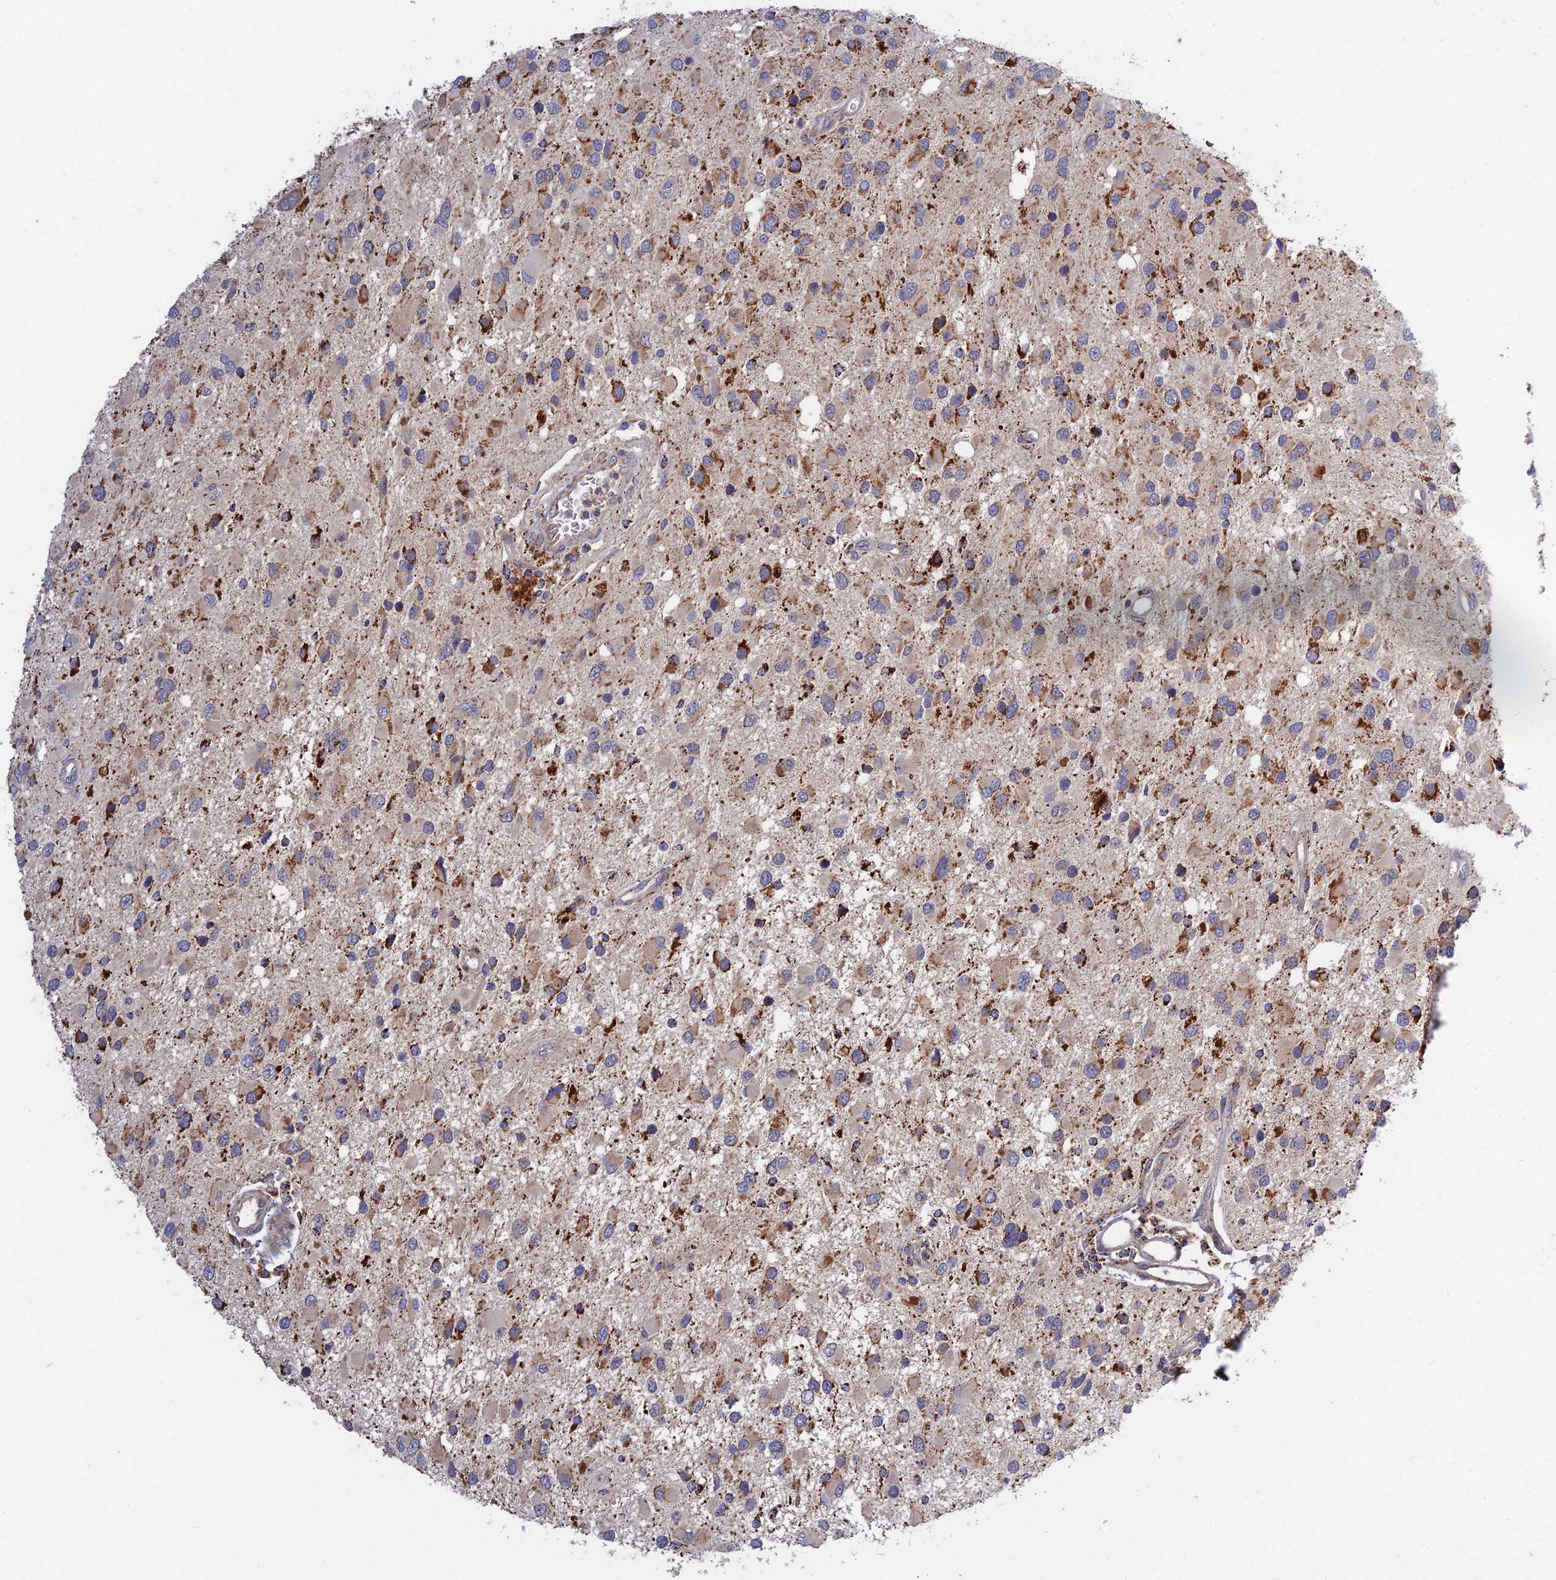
{"staining": {"intensity": "strong", "quantity": "25%-75%", "location": "cytoplasmic/membranous"}, "tissue": "glioma", "cell_type": "Tumor cells", "image_type": "cancer", "snomed": [{"axis": "morphology", "description": "Glioma, malignant, High grade"}, {"axis": "topography", "description": "Brain"}], "caption": "Immunohistochemical staining of malignant glioma (high-grade) exhibits strong cytoplasmic/membranous protein staining in about 25%-75% of tumor cells.", "gene": "RIC8B", "patient": {"sex": "male", "age": 53}}